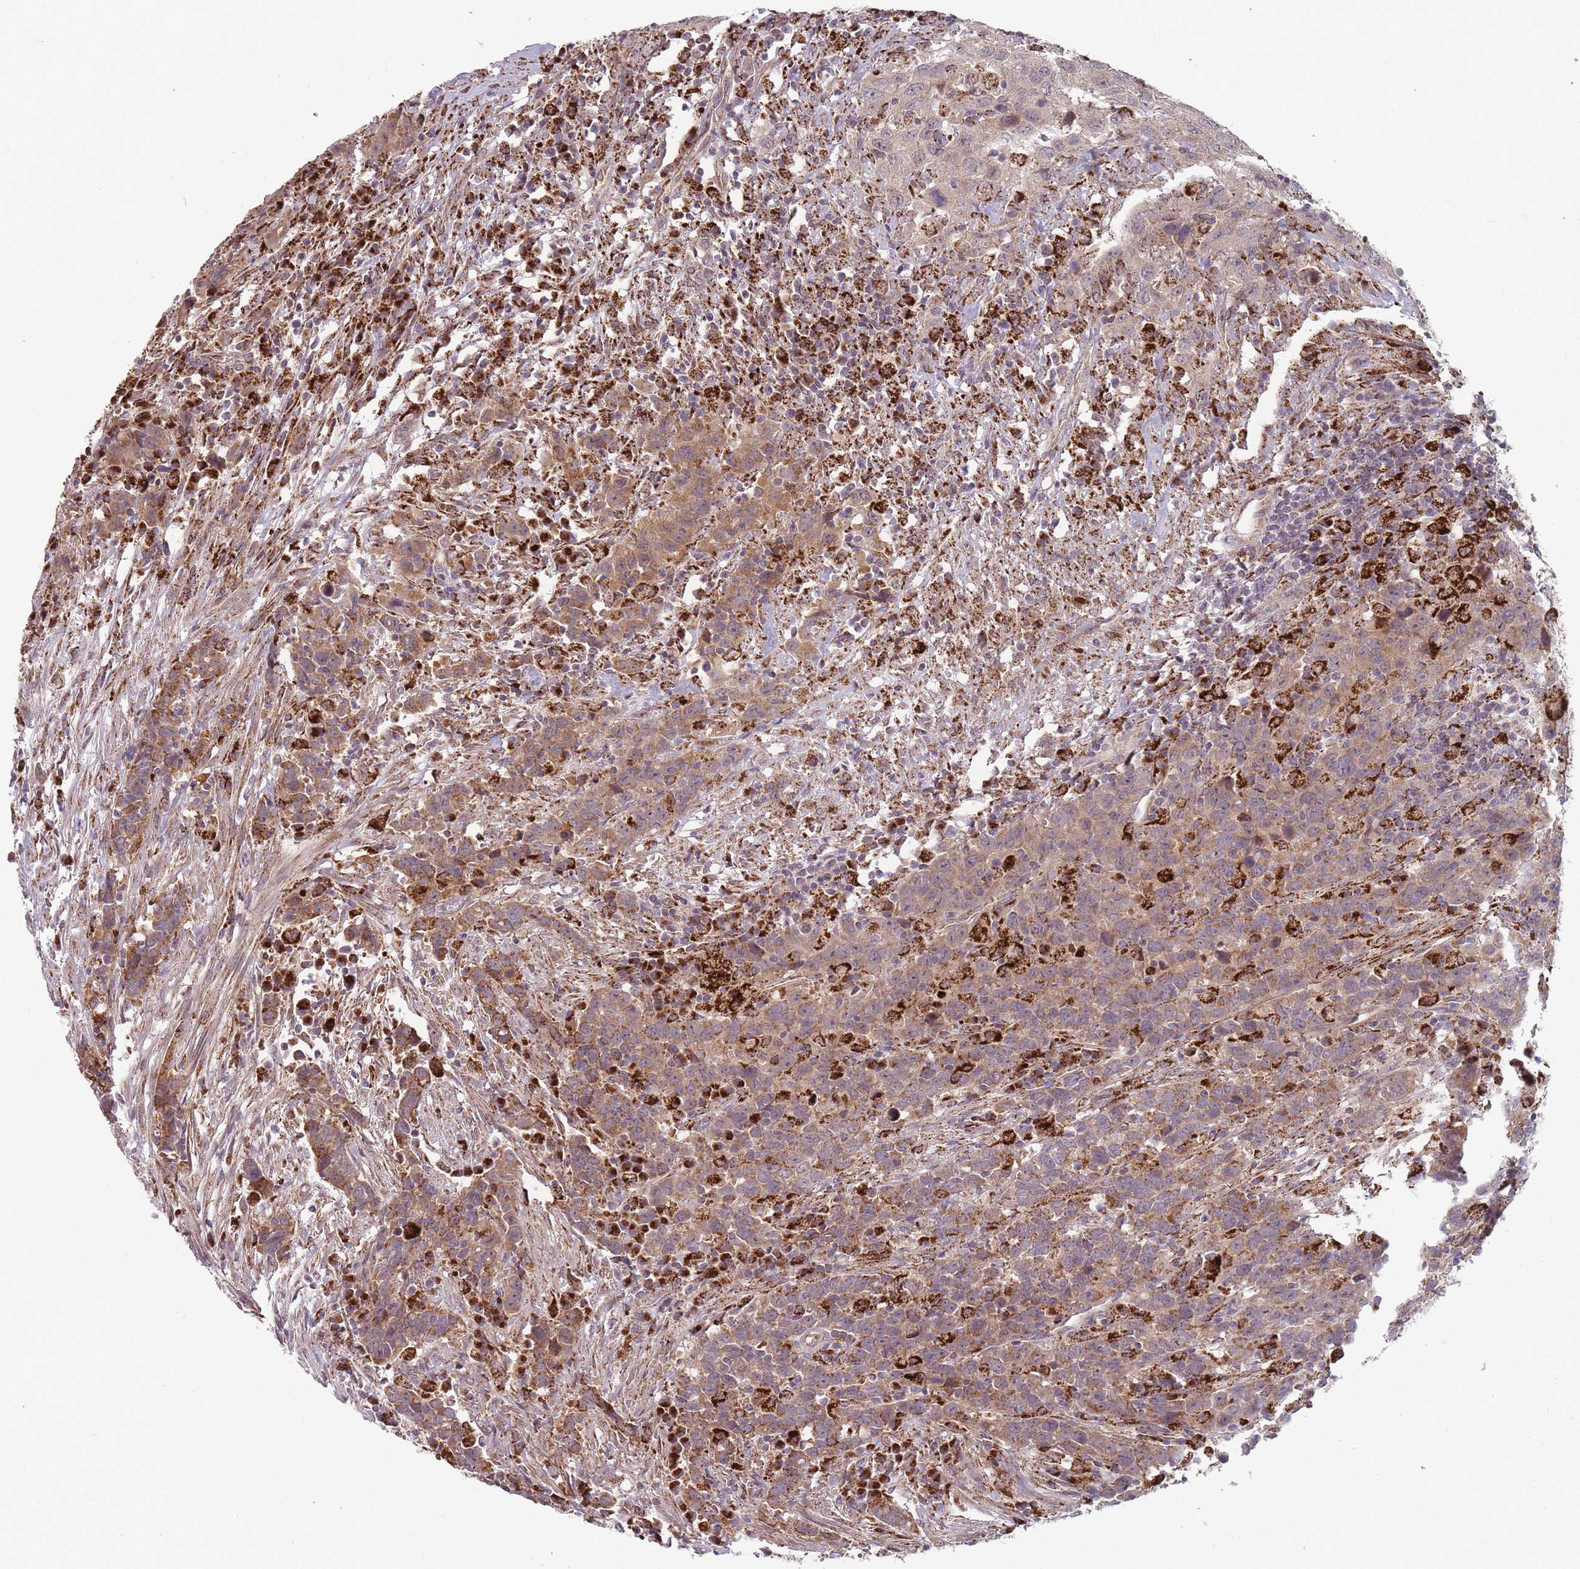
{"staining": {"intensity": "moderate", "quantity": ">75%", "location": "cytoplasmic/membranous"}, "tissue": "urothelial cancer", "cell_type": "Tumor cells", "image_type": "cancer", "snomed": [{"axis": "morphology", "description": "Urothelial carcinoma, High grade"}, {"axis": "topography", "description": "Urinary bladder"}], "caption": "Urothelial cancer stained with immunohistochemistry exhibits moderate cytoplasmic/membranous expression in about >75% of tumor cells. The staining was performed using DAB (3,3'-diaminobenzidine) to visualize the protein expression in brown, while the nuclei were stained in blue with hematoxylin (Magnification: 20x).", "gene": "OR10Q1", "patient": {"sex": "male", "age": 61}}